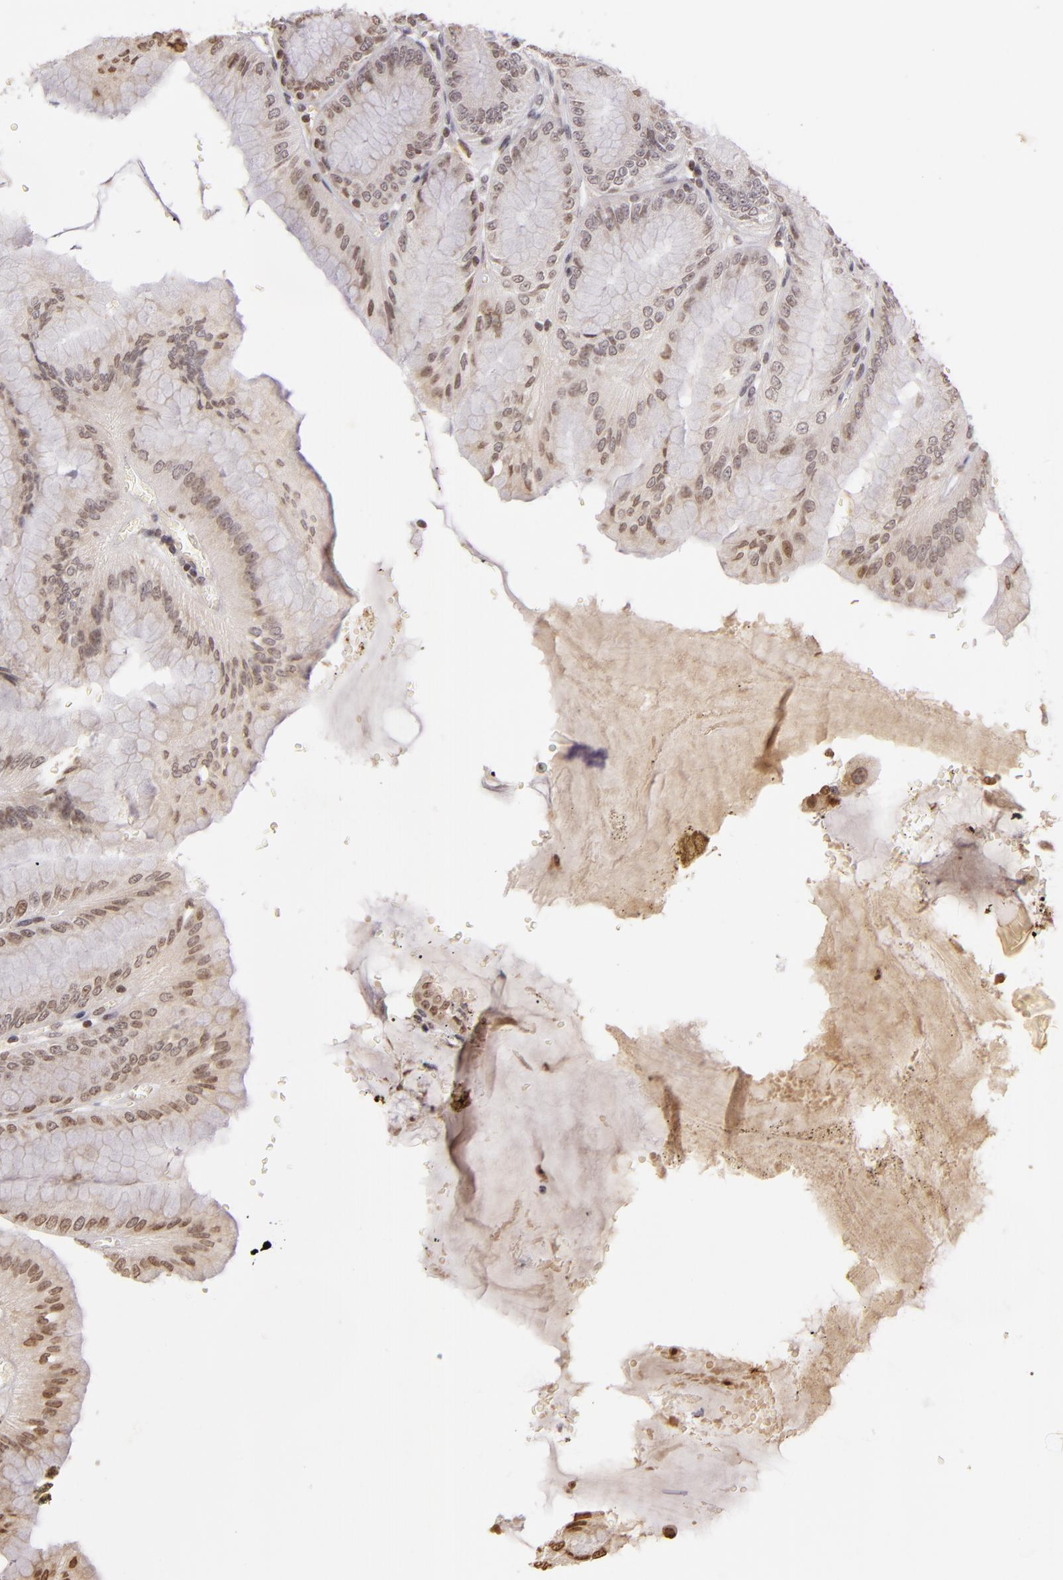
{"staining": {"intensity": "weak", "quantity": "25%-75%", "location": "nuclear"}, "tissue": "stomach", "cell_type": "Glandular cells", "image_type": "normal", "snomed": [{"axis": "morphology", "description": "Normal tissue, NOS"}, {"axis": "topography", "description": "Stomach, lower"}], "caption": "Weak nuclear expression for a protein is seen in approximately 25%-75% of glandular cells of normal stomach using IHC.", "gene": "THRB", "patient": {"sex": "male", "age": 71}}